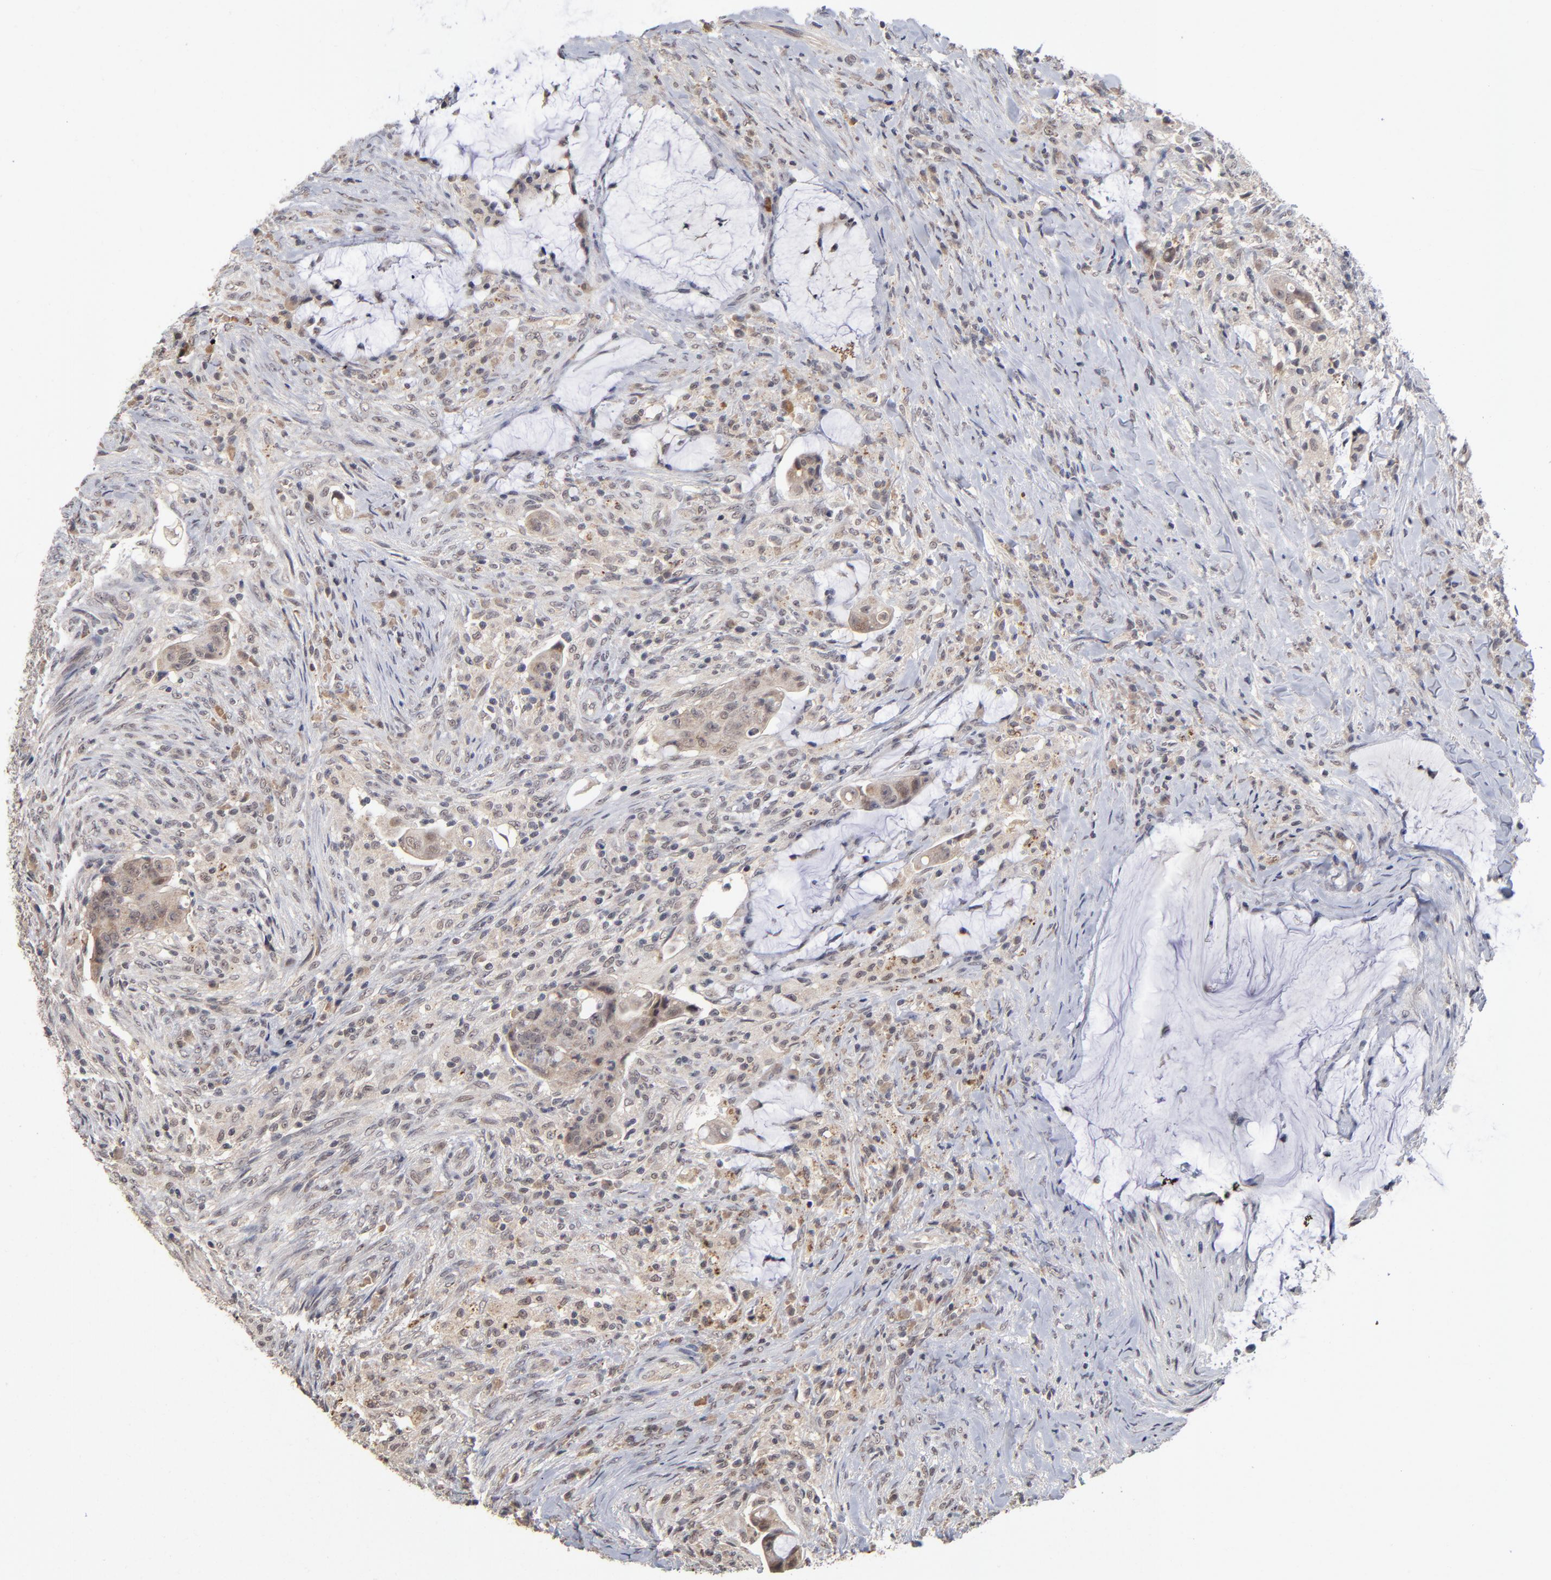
{"staining": {"intensity": "moderate", "quantity": ">75%", "location": "cytoplasmic/membranous"}, "tissue": "colorectal cancer", "cell_type": "Tumor cells", "image_type": "cancer", "snomed": [{"axis": "morphology", "description": "Adenocarcinoma, NOS"}, {"axis": "topography", "description": "Rectum"}], "caption": "Immunohistochemical staining of human colorectal cancer (adenocarcinoma) shows moderate cytoplasmic/membranous protein expression in approximately >75% of tumor cells. (DAB = brown stain, brightfield microscopy at high magnification).", "gene": "WSB1", "patient": {"sex": "female", "age": 71}}